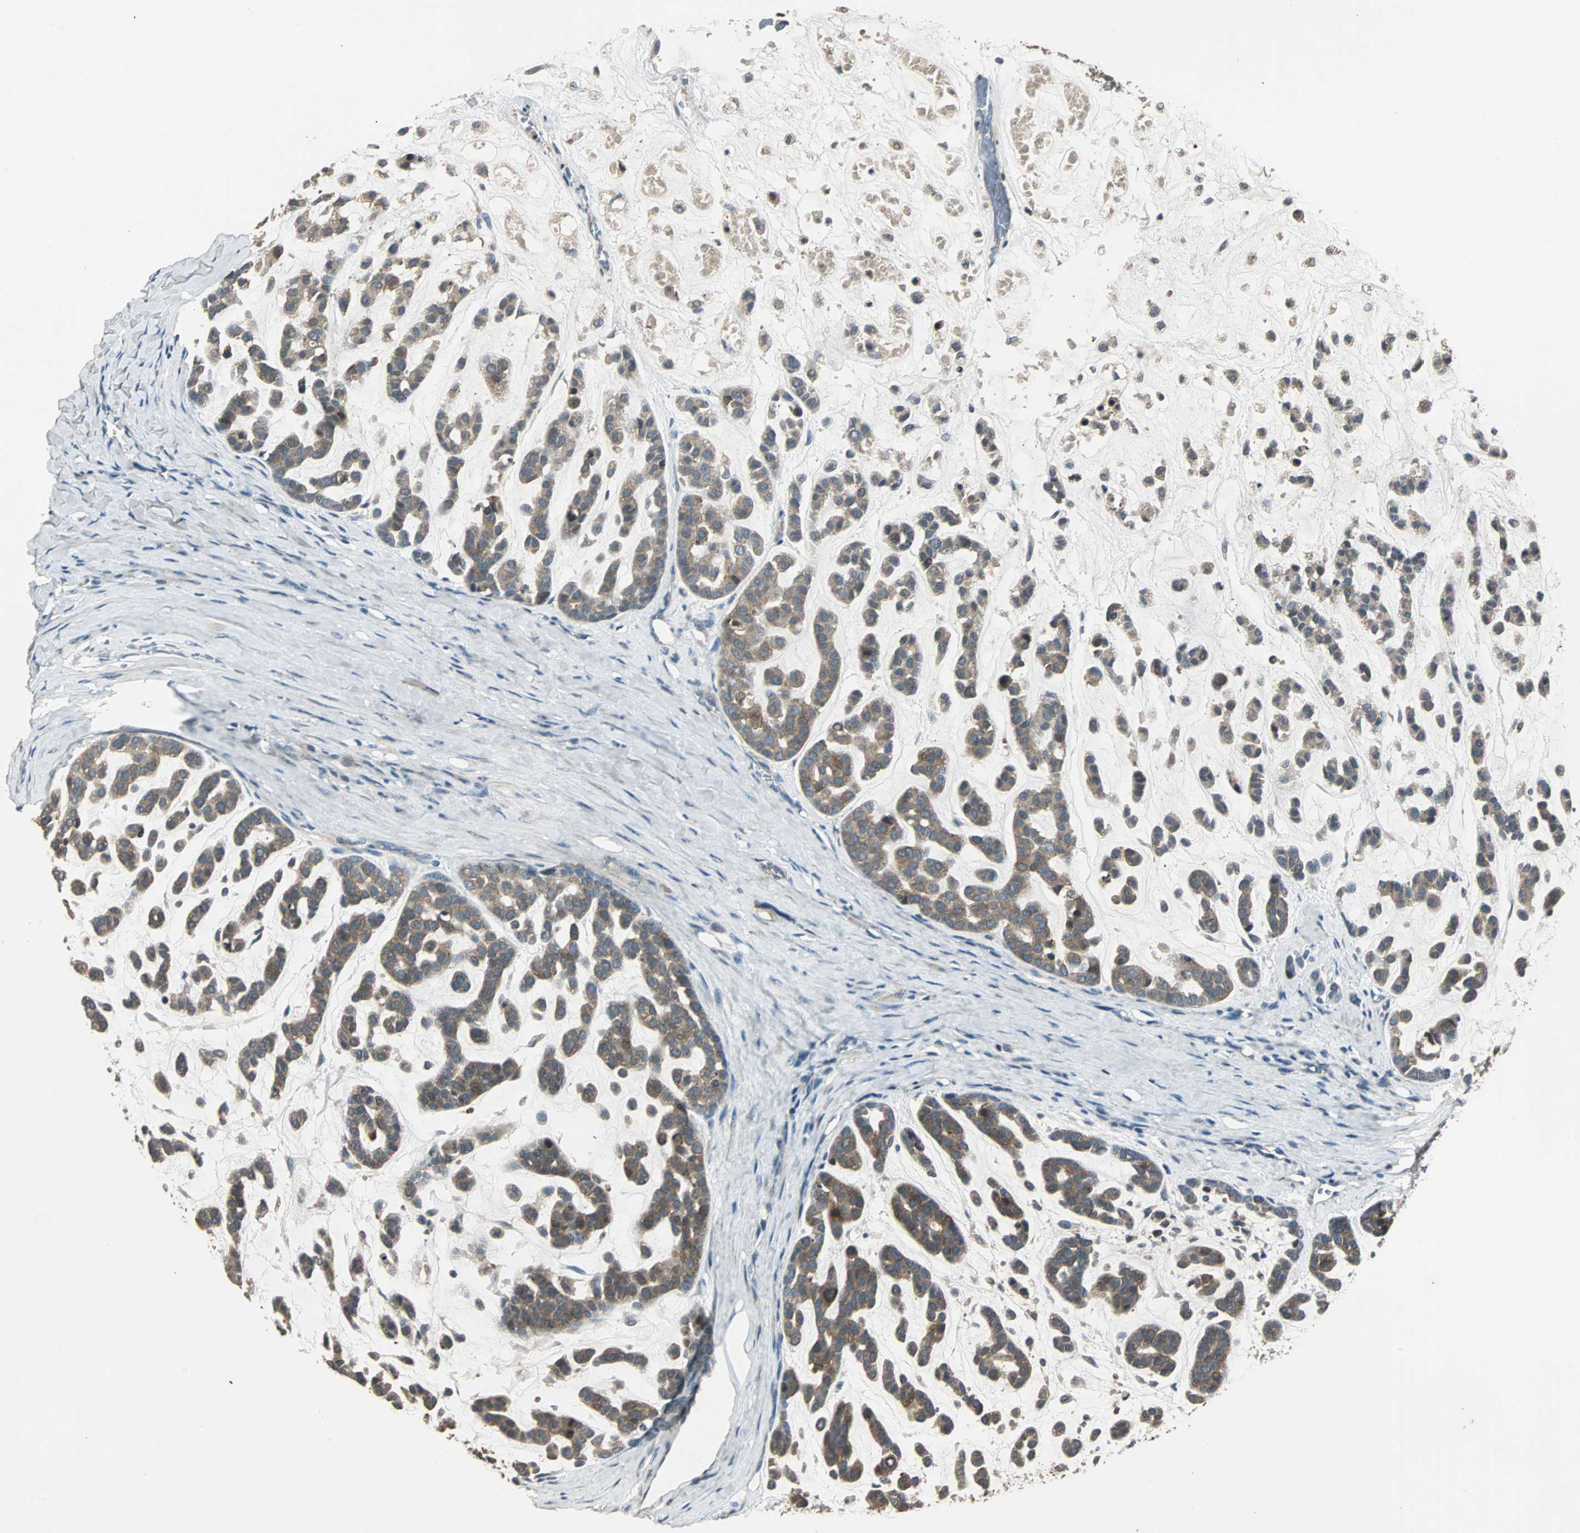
{"staining": {"intensity": "moderate", "quantity": ">75%", "location": "cytoplasmic/membranous"}, "tissue": "head and neck cancer", "cell_type": "Tumor cells", "image_type": "cancer", "snomed": [{"axis": "morphology", "description": "Adenocarcinoma, NOS"}, {"axis": "morphology", "description": "Adenoma, NOS"}, {"axis": "topography", "description": "Head-Neck"}], "caption": "A brown stain shows moderate cytoplasmic/membranous expression of a protein in head and neck adenoma tumor cells.", "gene": "ABHD2", "patient": {"sex": "female", "age": 55}}